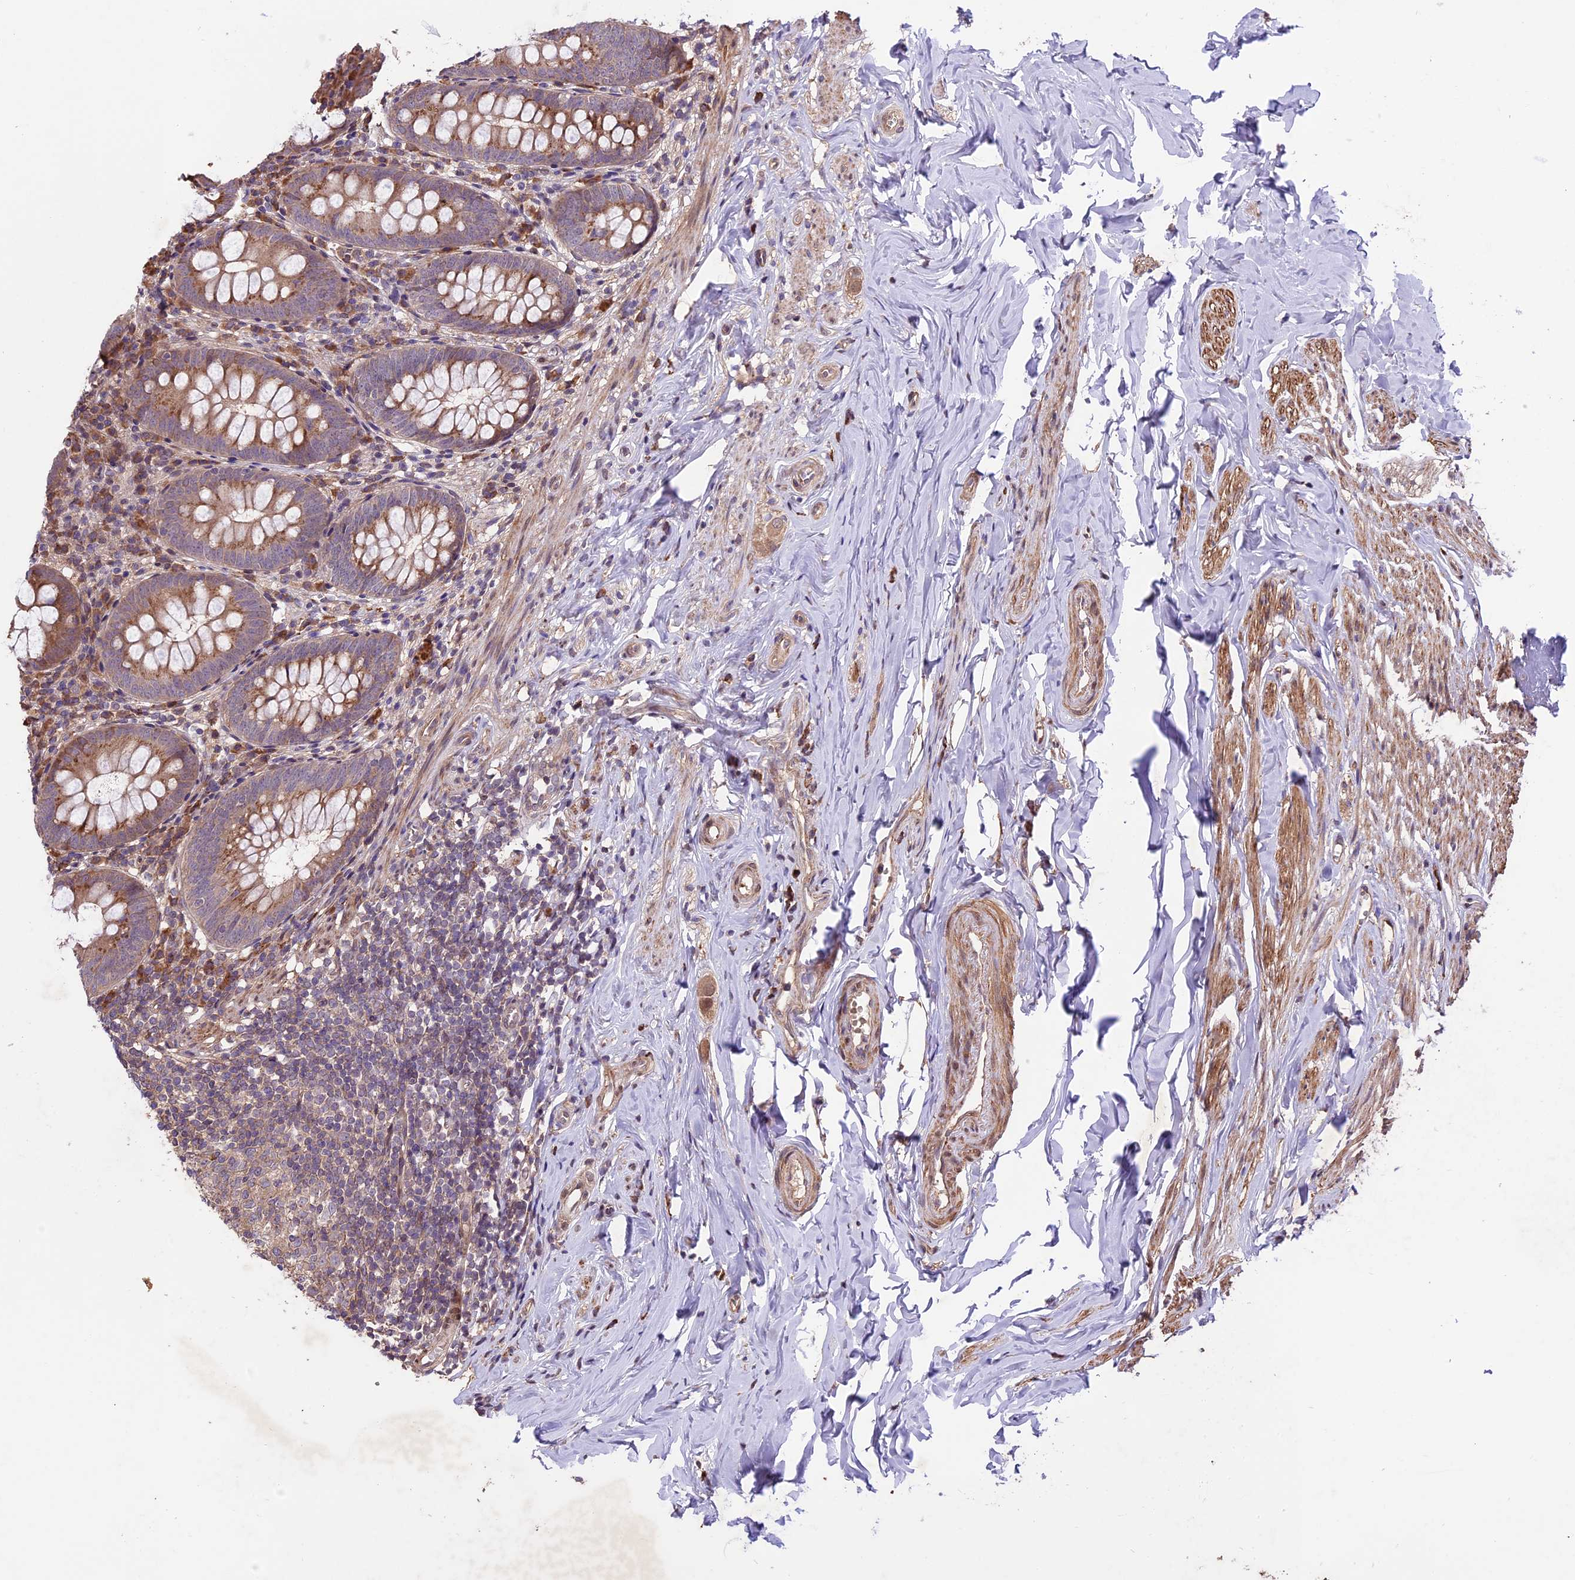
{"staining": {"intensity": "strong", "quantity": ">75%", "location": "cytoplasmic/membranous"}, "tissue": "appendix", "cell_type": "Glandular cells", "image_type": "normal", "snomed": [{"axis": "morphology", "description": "Normal tissue, NOS"}, {"axis": "topography", "description": "Appendix"}], "caption": "A photomicrograph showing strong cytoplasmic/membranous expression in about >75% of glandular cells in benign appendix, as visualized by brown immunohistochemical staining.", "gene": "HDAC5", "patient": {"sex": "female", "age": 51}}